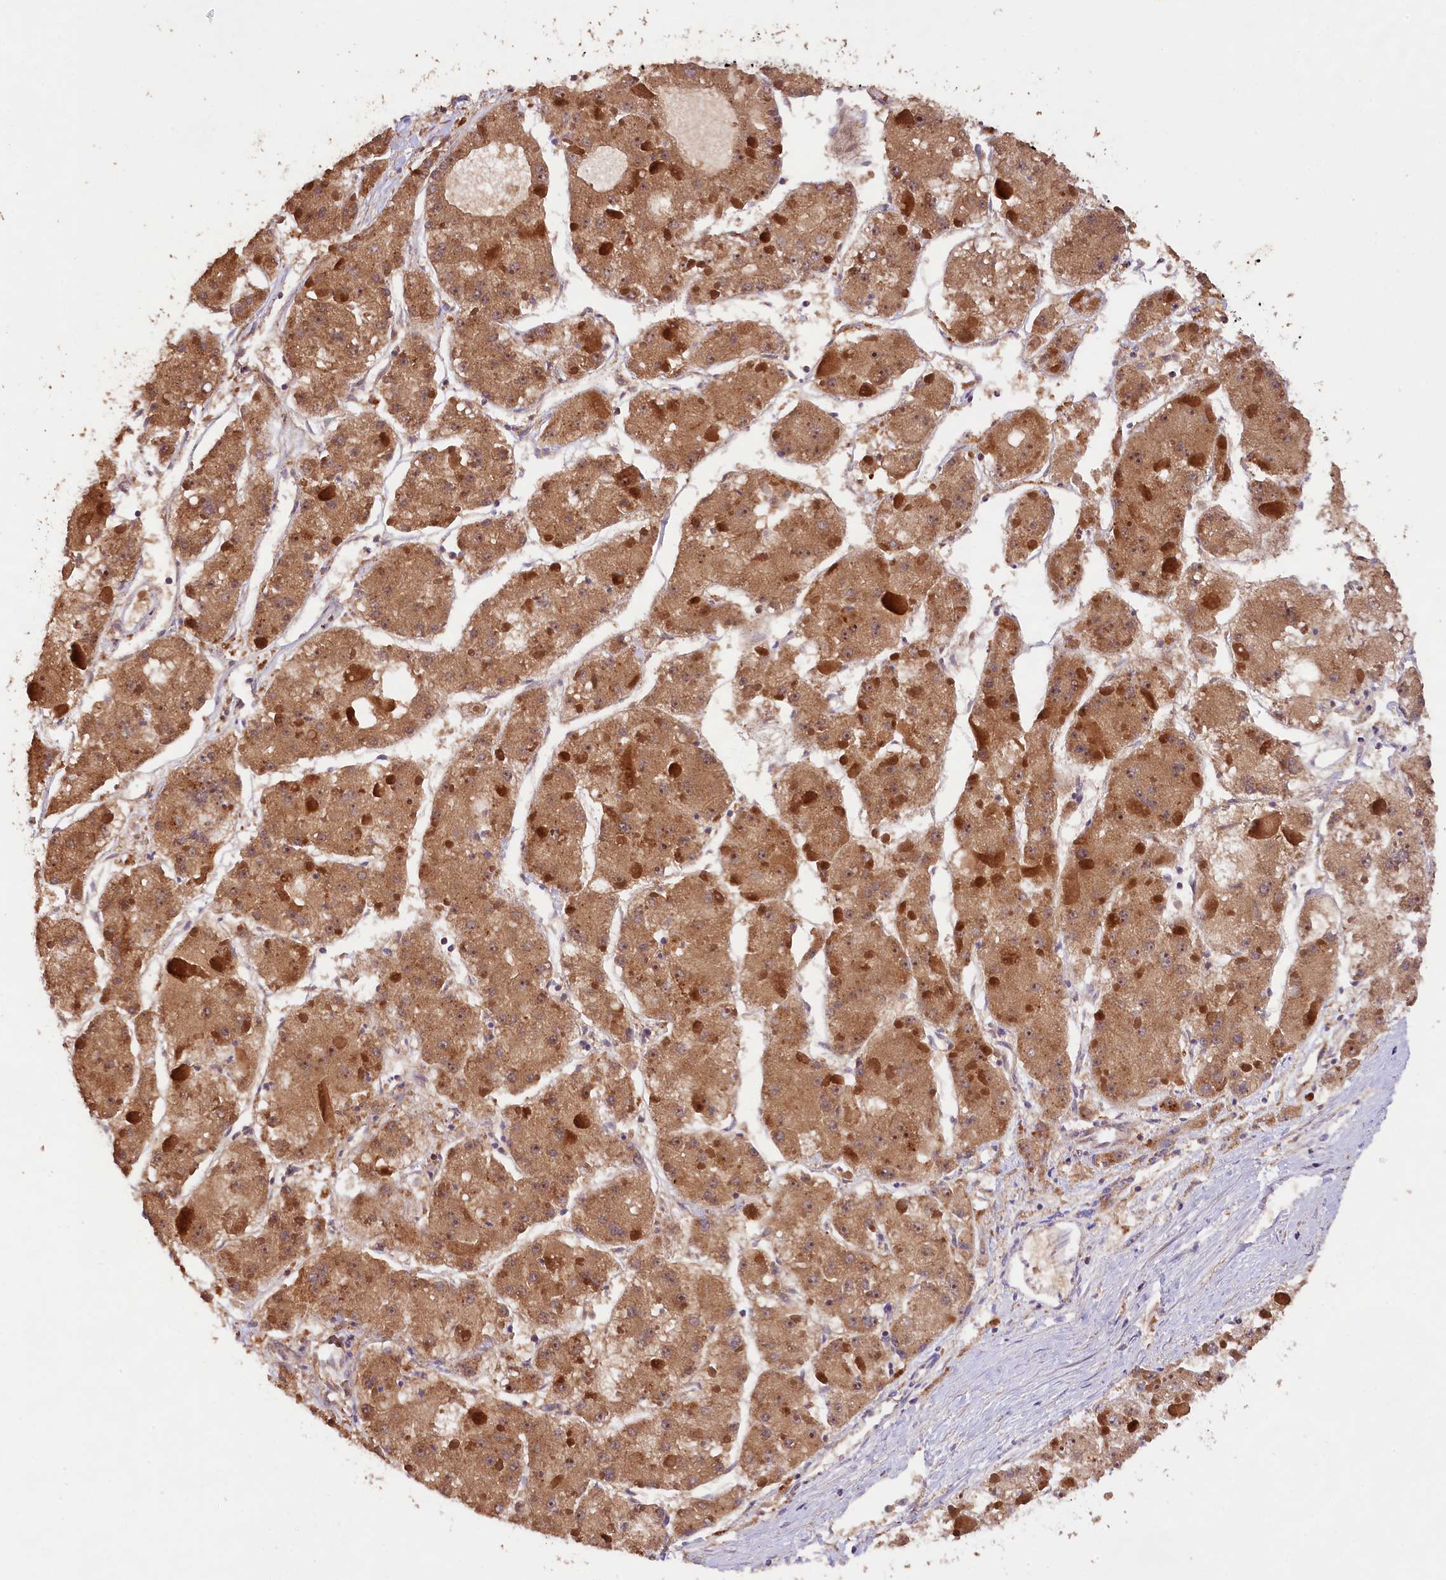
{"staining": {"intensity": "moderate", "quantity": ">75%", "location": "cytoplasmic/membranous"}, "tissue": "liver cancer", "cell_type": "Tumor cells", "image_type": "cancer", "snomed": [{"axis": "morphology", "description": "Carcinoma, Hepatocellular, NOS"}, {"axis": "topography", "description": "Liver"}], "caption": "Protein expression analysis of human liver cancer reveals moderate cytoplasmic/membranous staining in approximately >75% of tumor cells.", "gene": "PHAF1", "patient": {"sex": "female", "age": 73}}